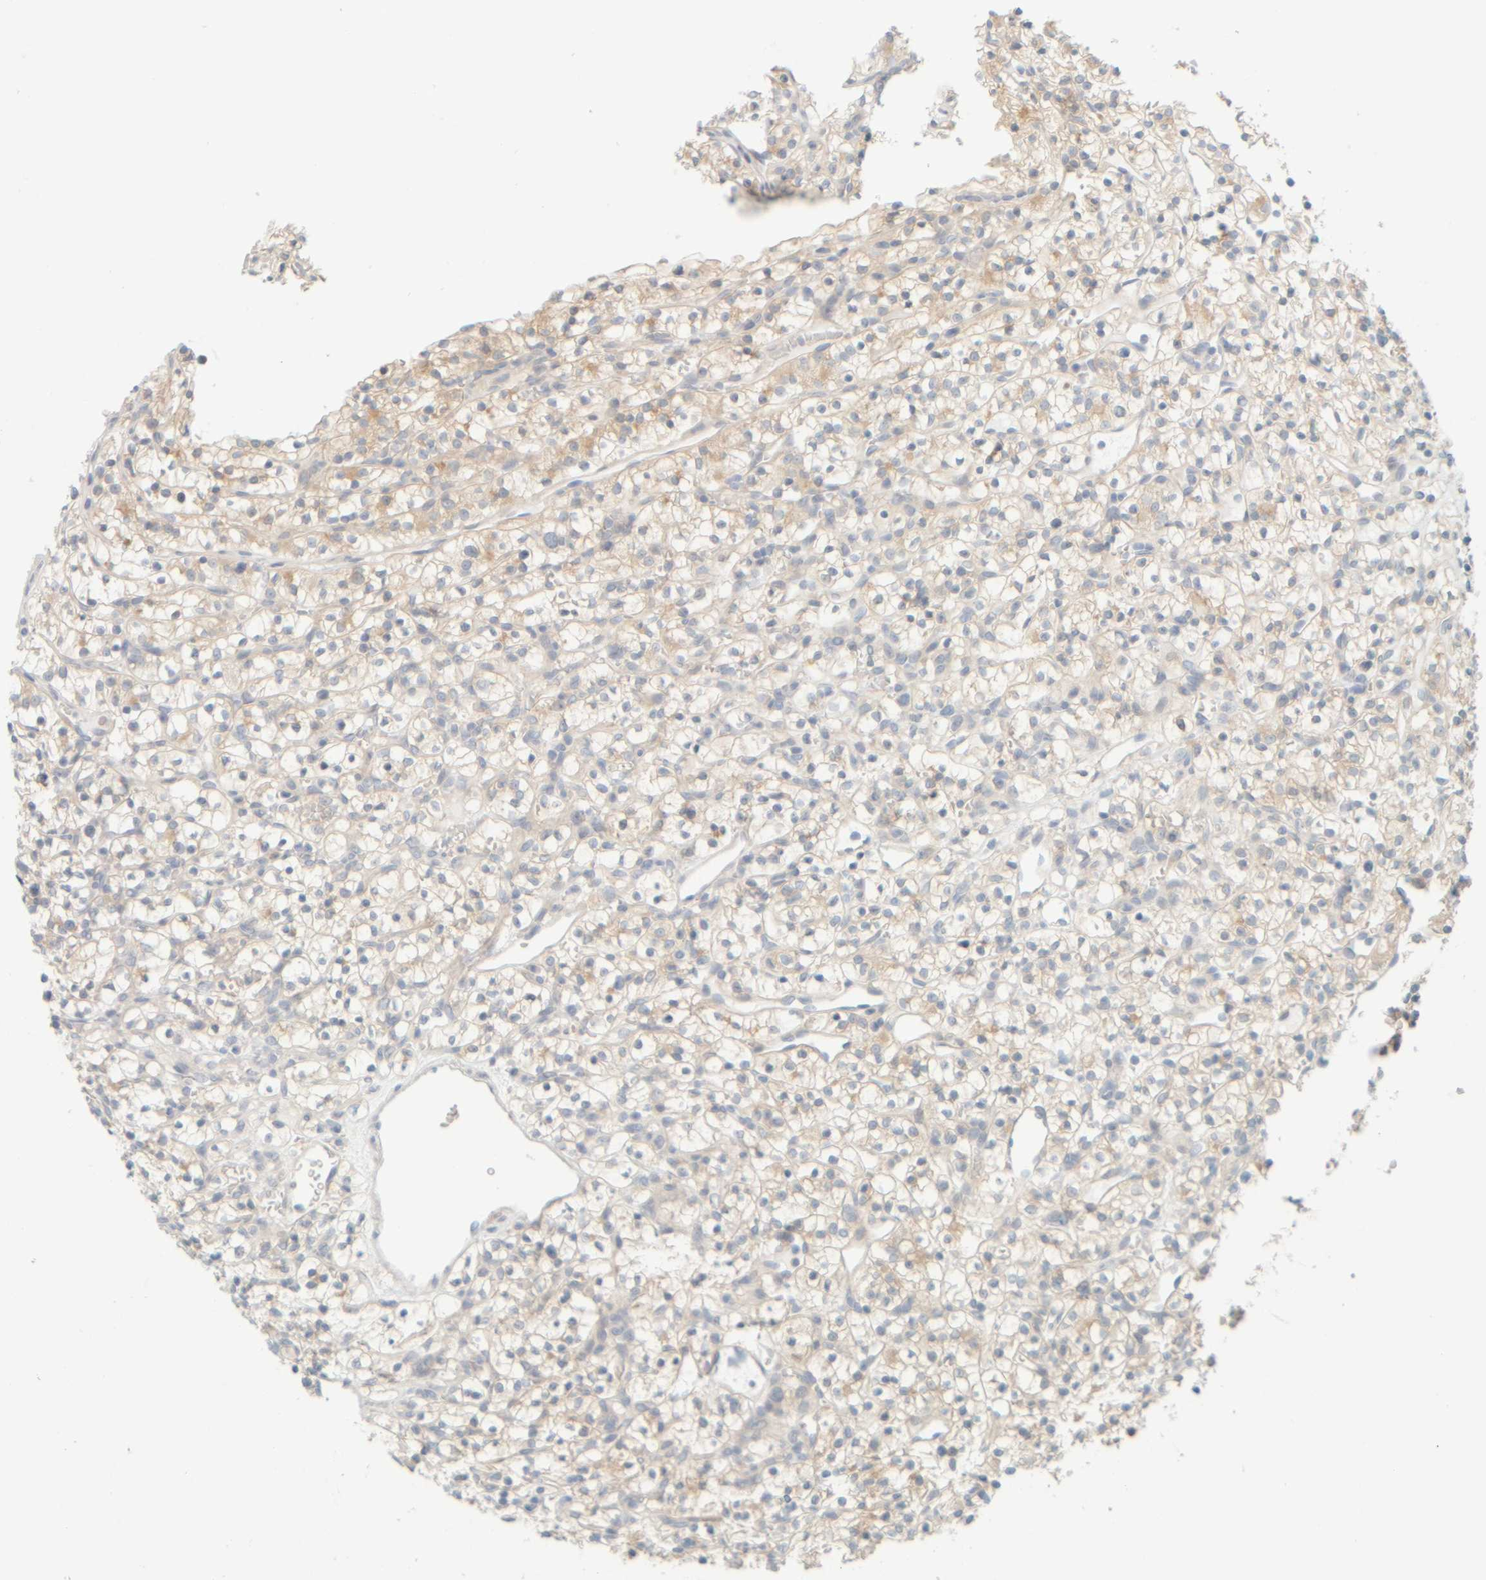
{"staining": {"intensity": "weak", "quantity": ">75%", "location": "cytoplasmic/membranous"}, "tissue": "renal cancer", "cell_type": "Tumor cells", "image_type": "cancer", "snomed": [{"axis": "morphology", "description": "Adenocarcinoma, NOS"}, {"axis": "topography", "description": "Kidney"}], "caption": "Adenocarcinoma (renal) stained with a protein marker displays weak staining in tumor cells.", "gene": "PTGES3L-AARSD1", "patient": {"sex": "female", "age": 57}}